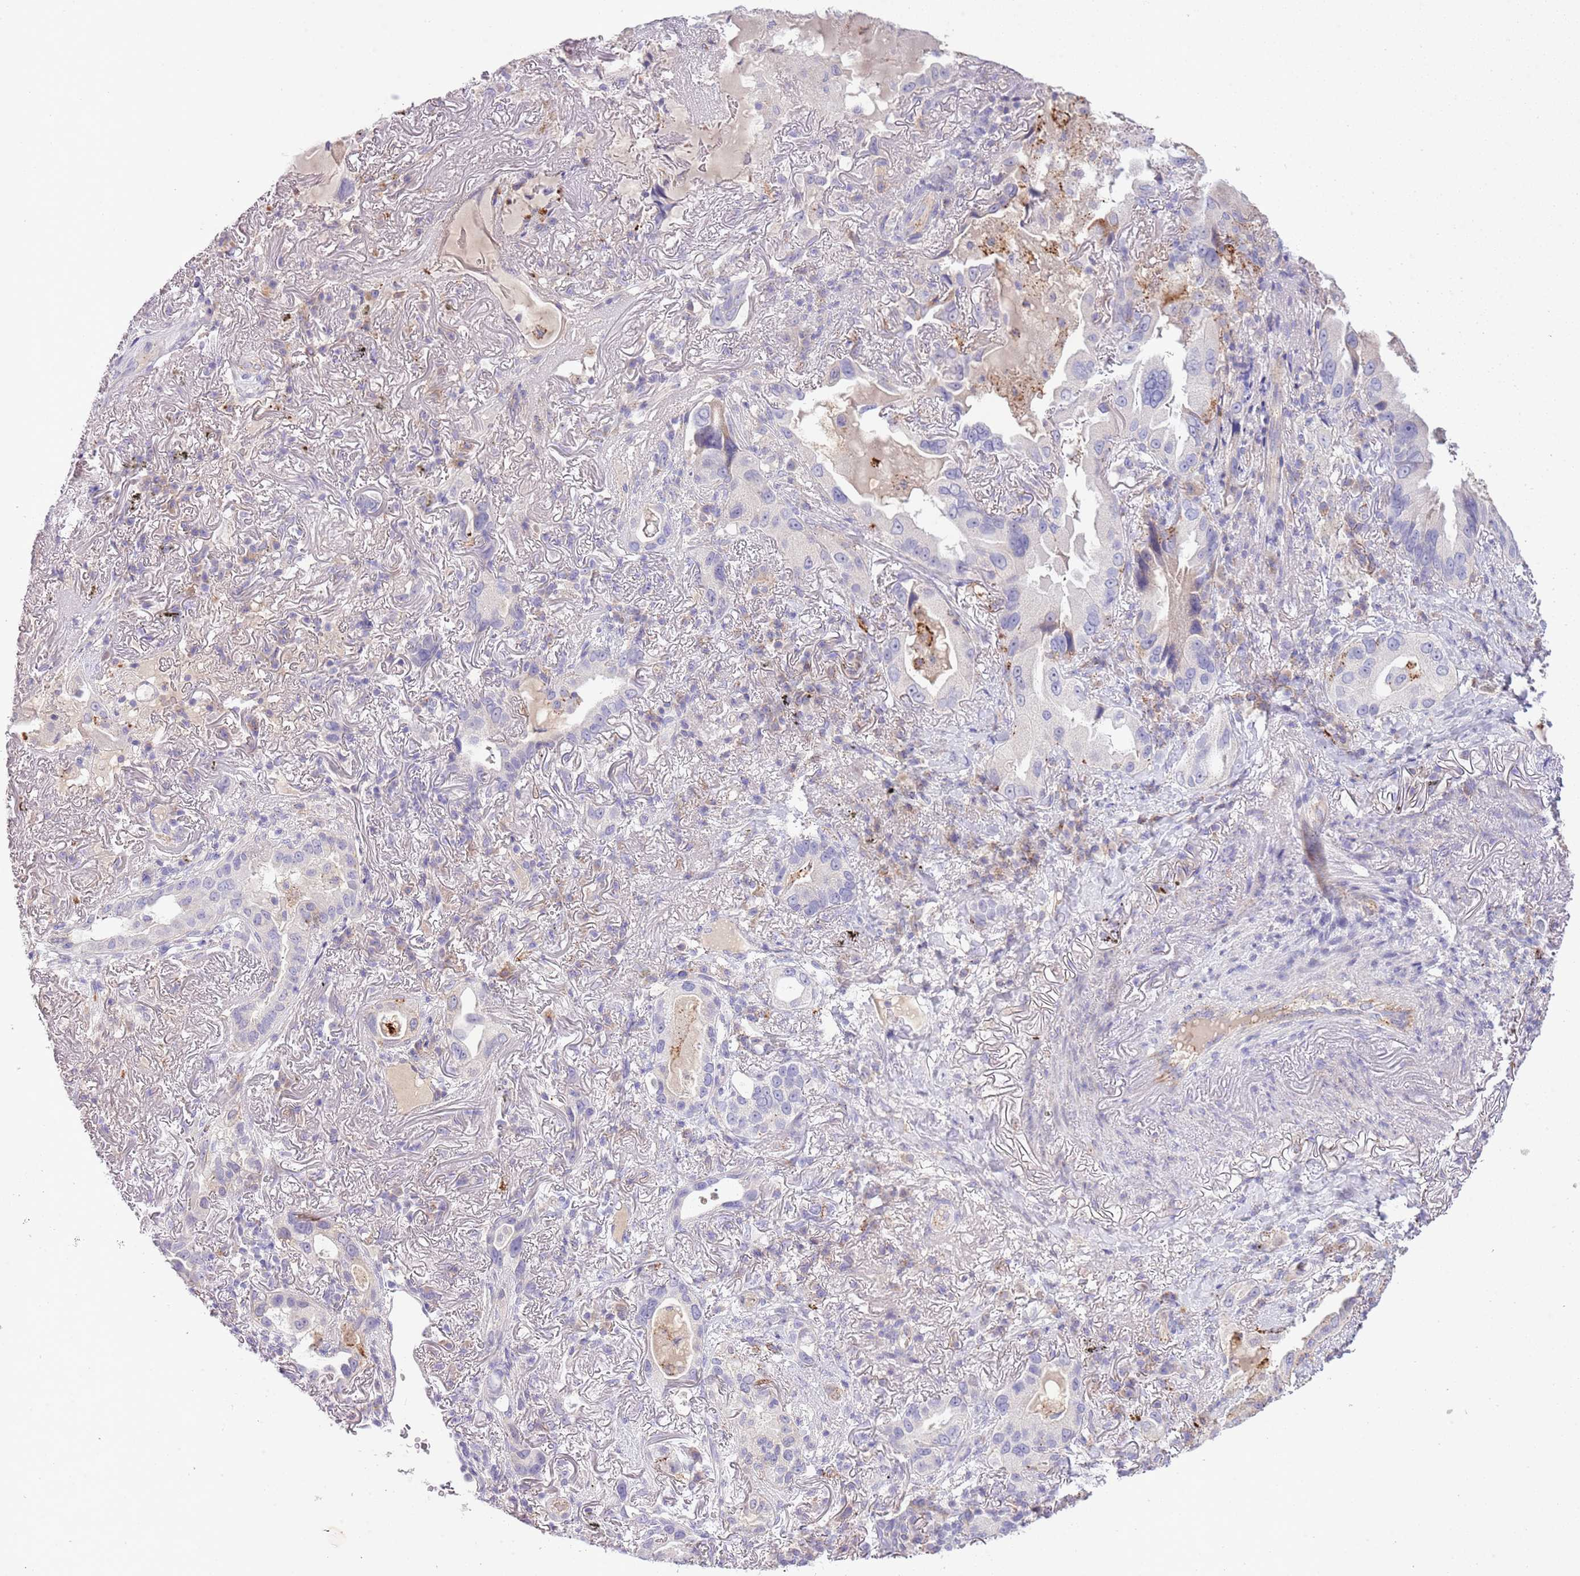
{"staining": {"intensity": "strong", "quantity": "25%-75%", "location": "cytoplasmic/membranous"}, "tissue": "lung cancer", "cell_type": "Tumor cells", "image_type": "cancer", "snomed": [{"axis": "morphology", "description": "Adenocarcinoma, NOS"}, {"axis": "topography", "description": "Lung"}], "caption": "Immunohistochemistry (IHC) of lung cancer (adenocarcinoma) reveals high levels of strong cytoplasmic/membranous expression in about 25%-75% of tumor cells.", "gene": "ABHD17A", "patient": {"sex": "female", "age": 69}}